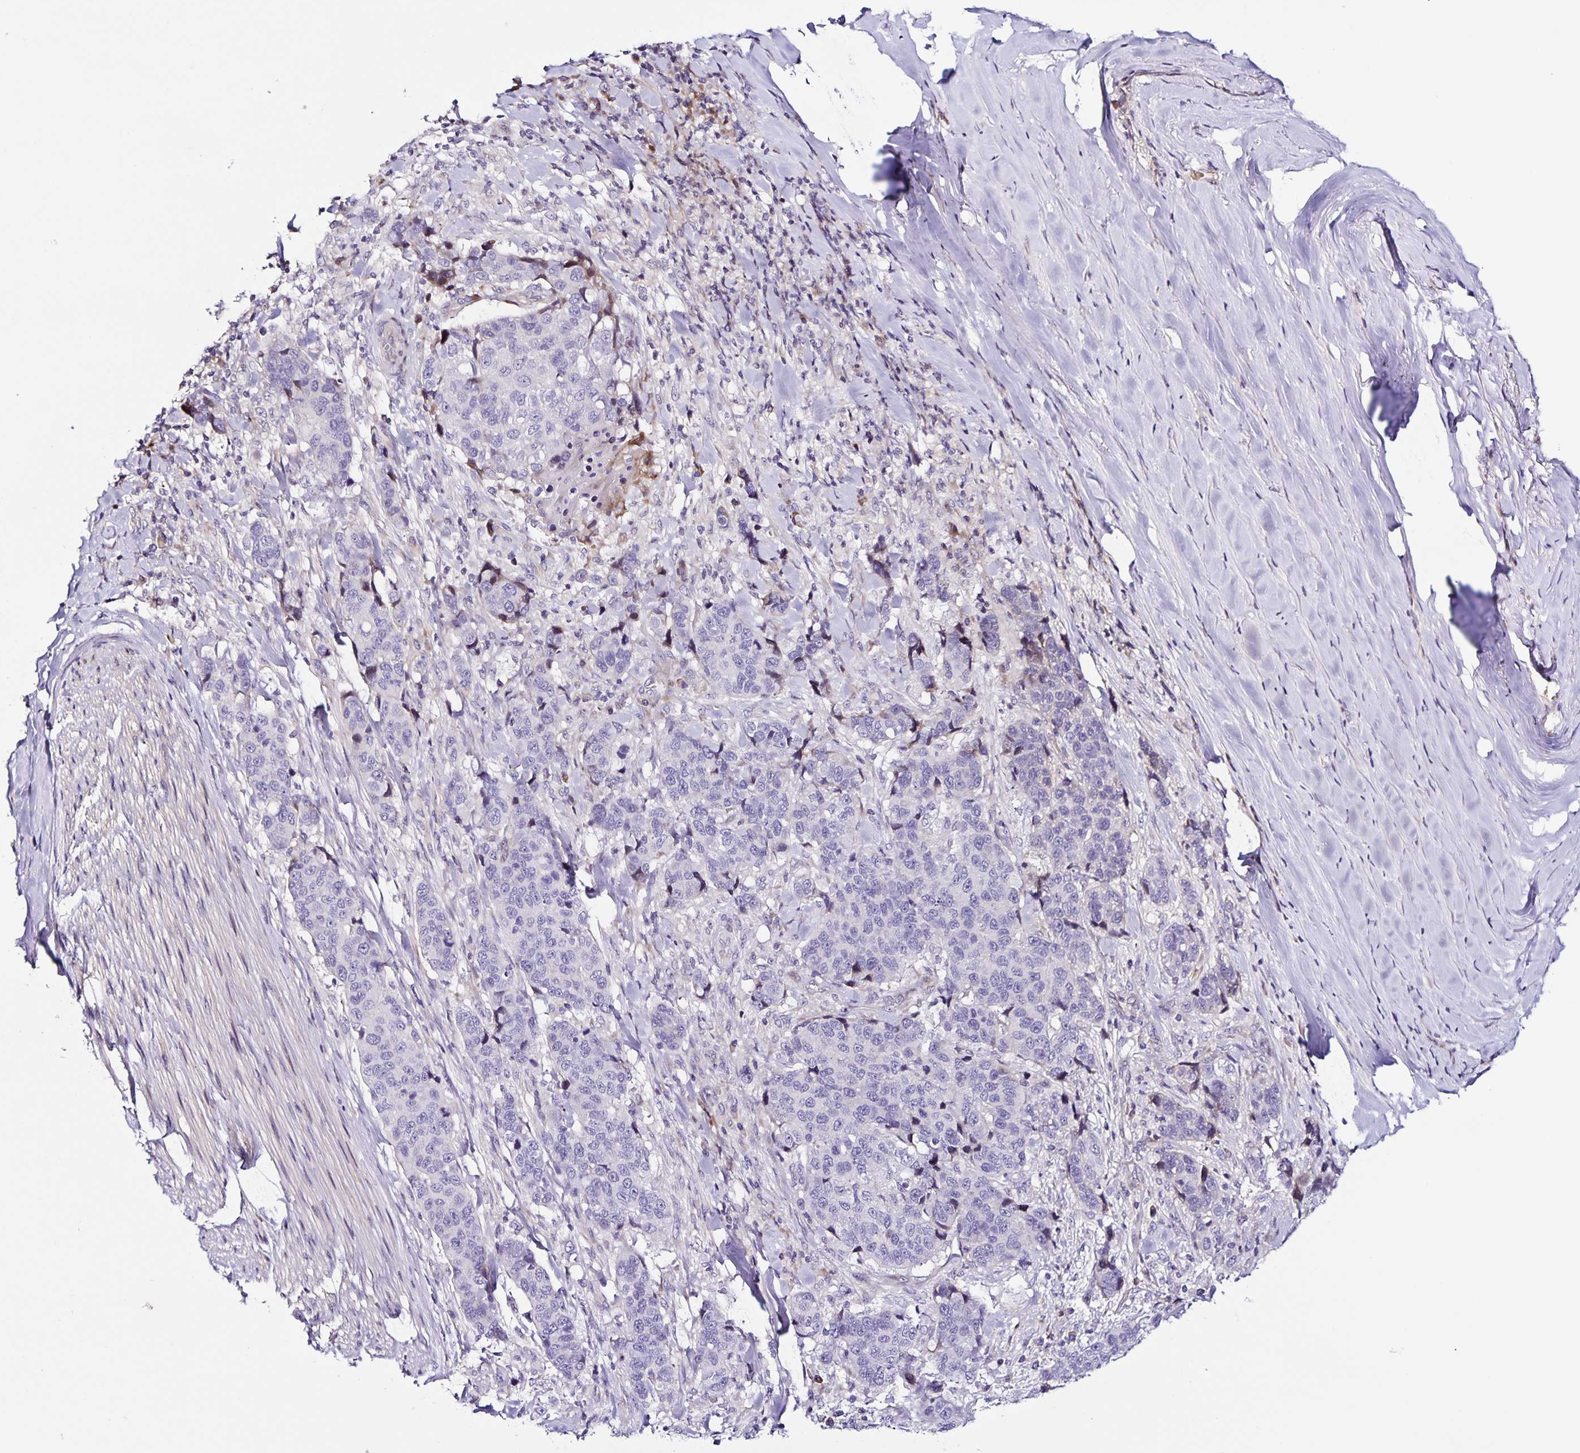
{"staining": {"intensity": "negative", "quantity": "none", "location": "none"}, "tissue": "lung cancer", "cell_type": "Tumor cells", "image_type": "cancer", "snomed": [{"axis": "morphology", "description": "Squamous cell carcinoma, NOS"}, {"axis": "topography", "description": "Lymph node"}, {"axis": "topography", "description": "Lung"}], "caption": "A high-resolution image shows IHC staining of squamous cell carcinoma (lung), which displays no significant staining in tumor cells. (DAB IHC visualized using brightfield microscopy, high magnification).", "gene": "RNFT2", "patient": {"sex": "male", "age": 61}}